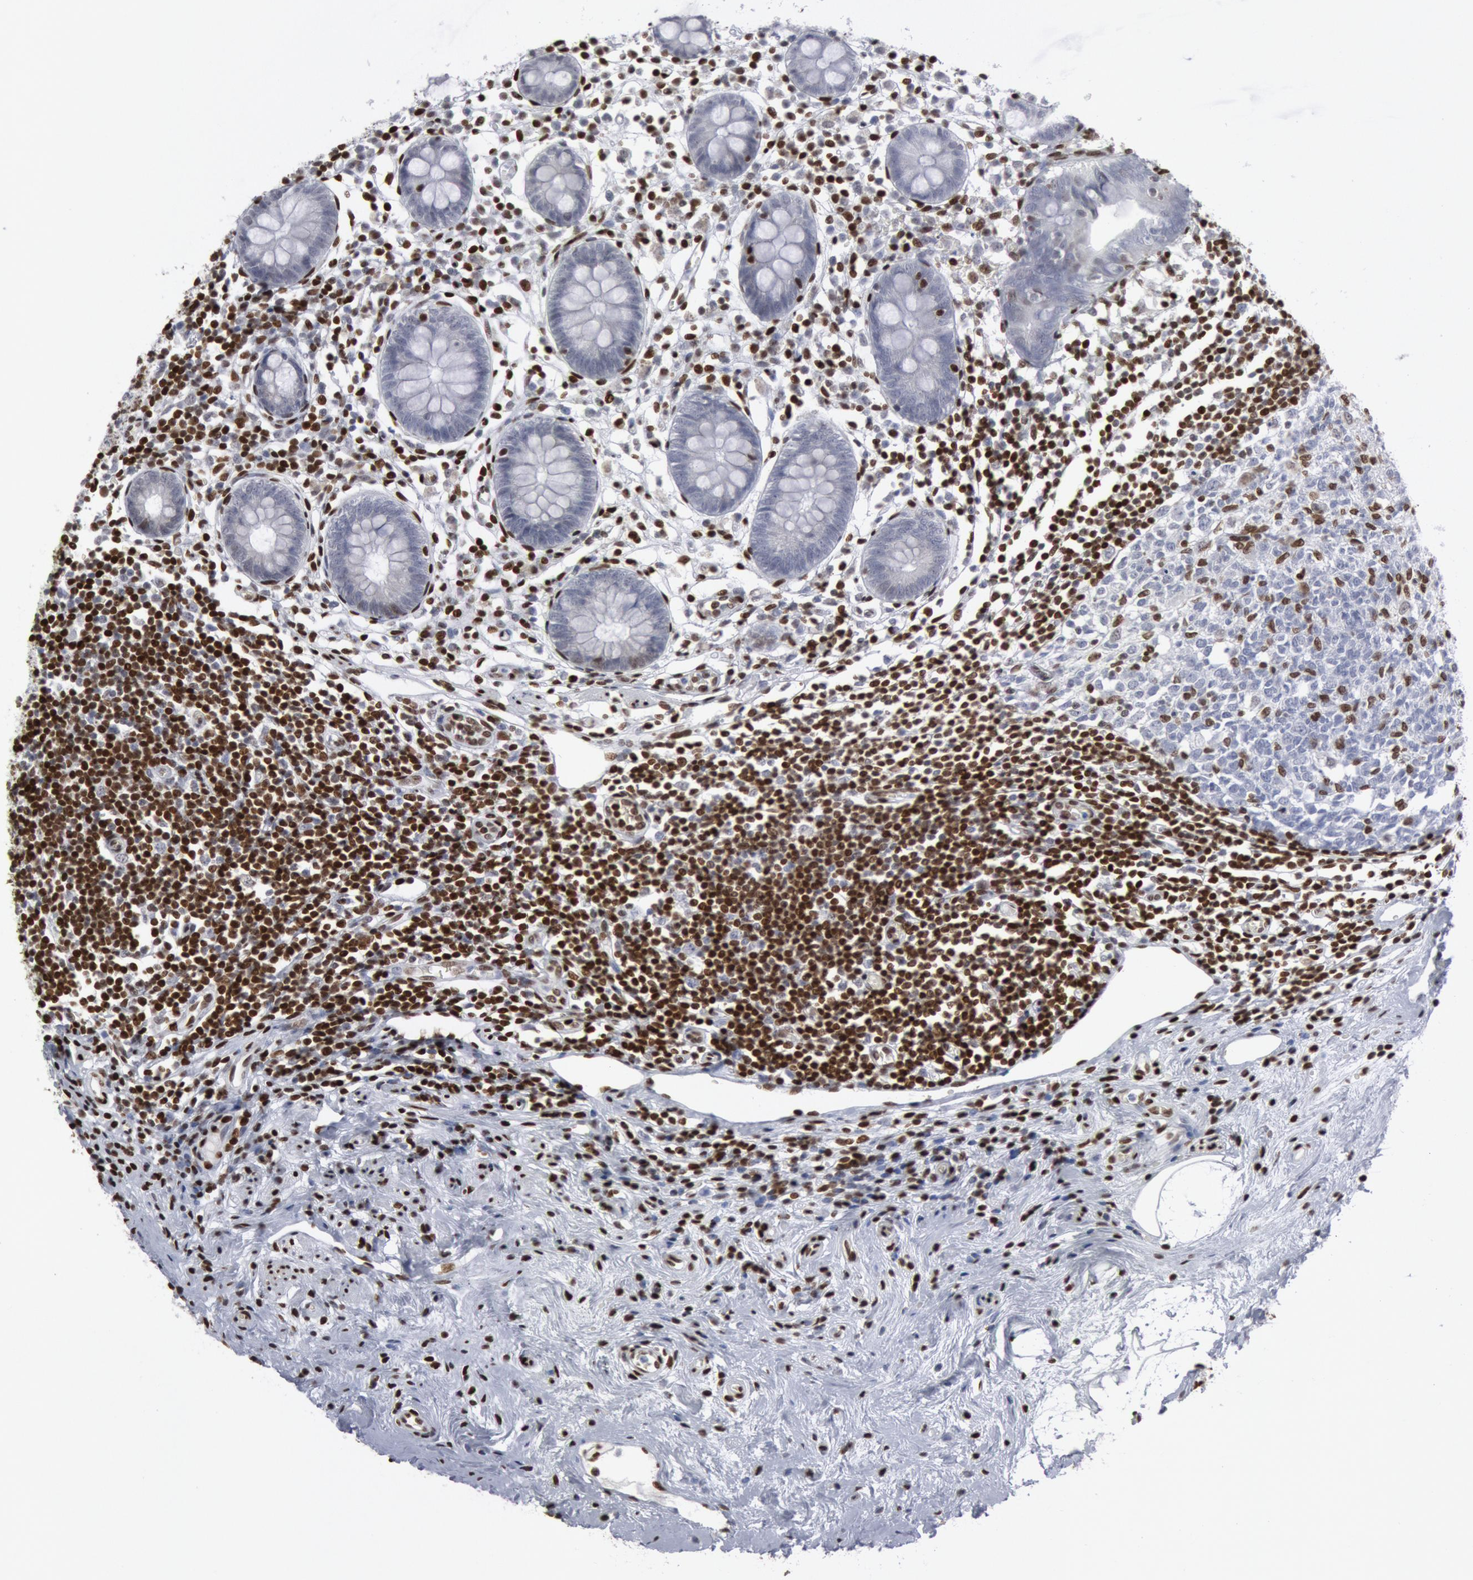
{"staining": {"intensity": "negative", "quantity": "none", "location": "none"}, "tissue": "appendix", "cell_type": "Glandular cells", "image_type": "normal", "snomed": [{"axis": "morphology", "description": "Normal tissue, NOS"}, {"axis": "topography", "description": "Appendix"}], "caption": "The IHC micrograph has no significant staining in glandular cells of appendix. (DAB (3,3'-diaminobenzidine) immunohistochemistry (IHC), high magnification).", "gene": "MECP2", "patient": {"sex": "male", "age": 38}}